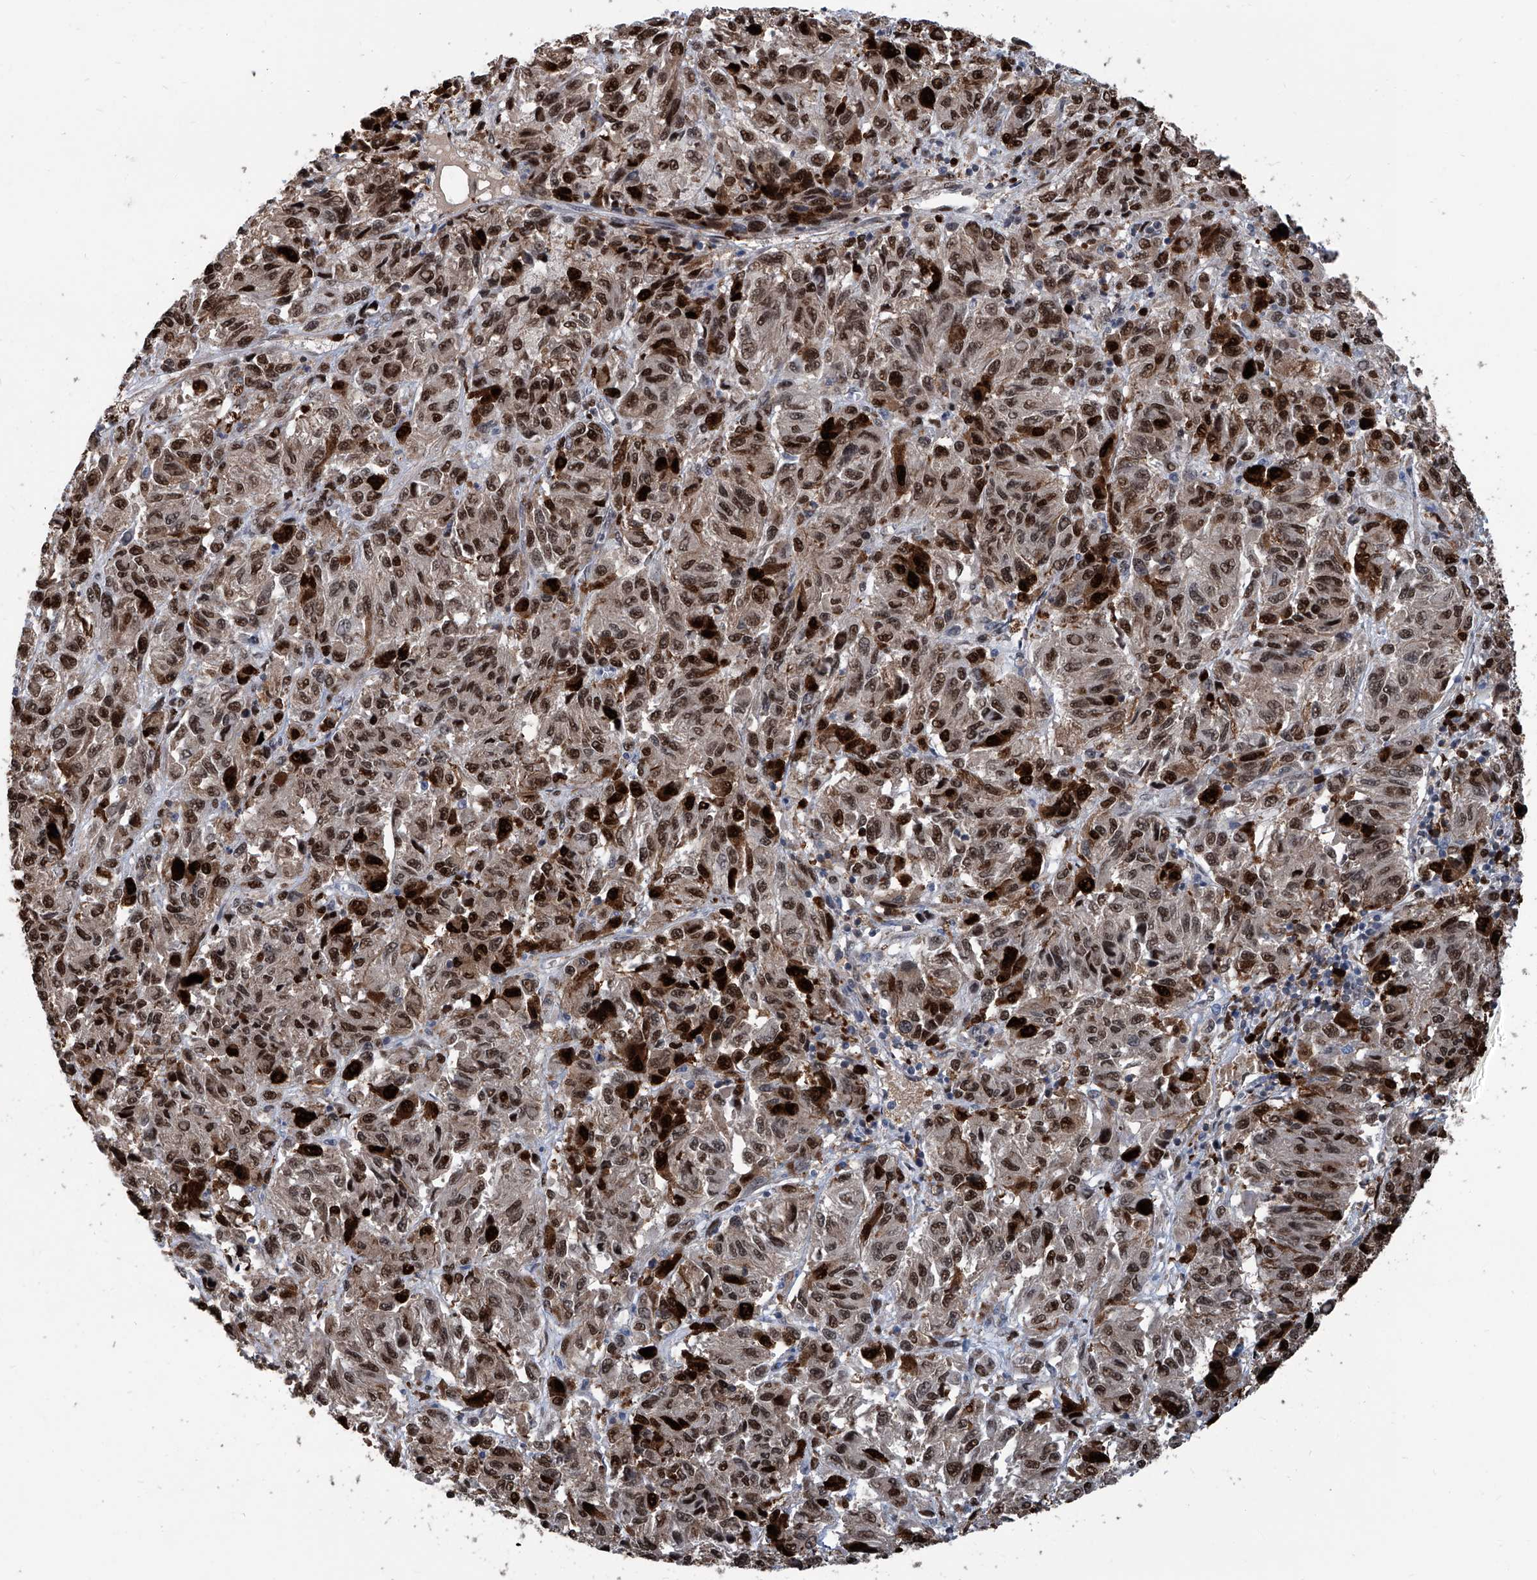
{"staining": {"intensity": "strong", "quantity": ">75%", "location": "cytoplasmic/membranous,nuclear"}, "tissue": "melanoma", "cell_type": "Tumor cells", "image_type": "cancer", "snomed": [{"axis": "morphology", "description": "Malignant melanoma, Metastatic site"}, {"axis": "topography", "description": "Lung"}], "caption": "Malignant melanoma (metastatic site) was stained to show a protein in brown. There is high levels of strong cytoplasmic/membranous and nuclear positivity in about >75% of tumor cells.", "gene": "PCNA", "patient": {"sex": "male", "age": 64}}